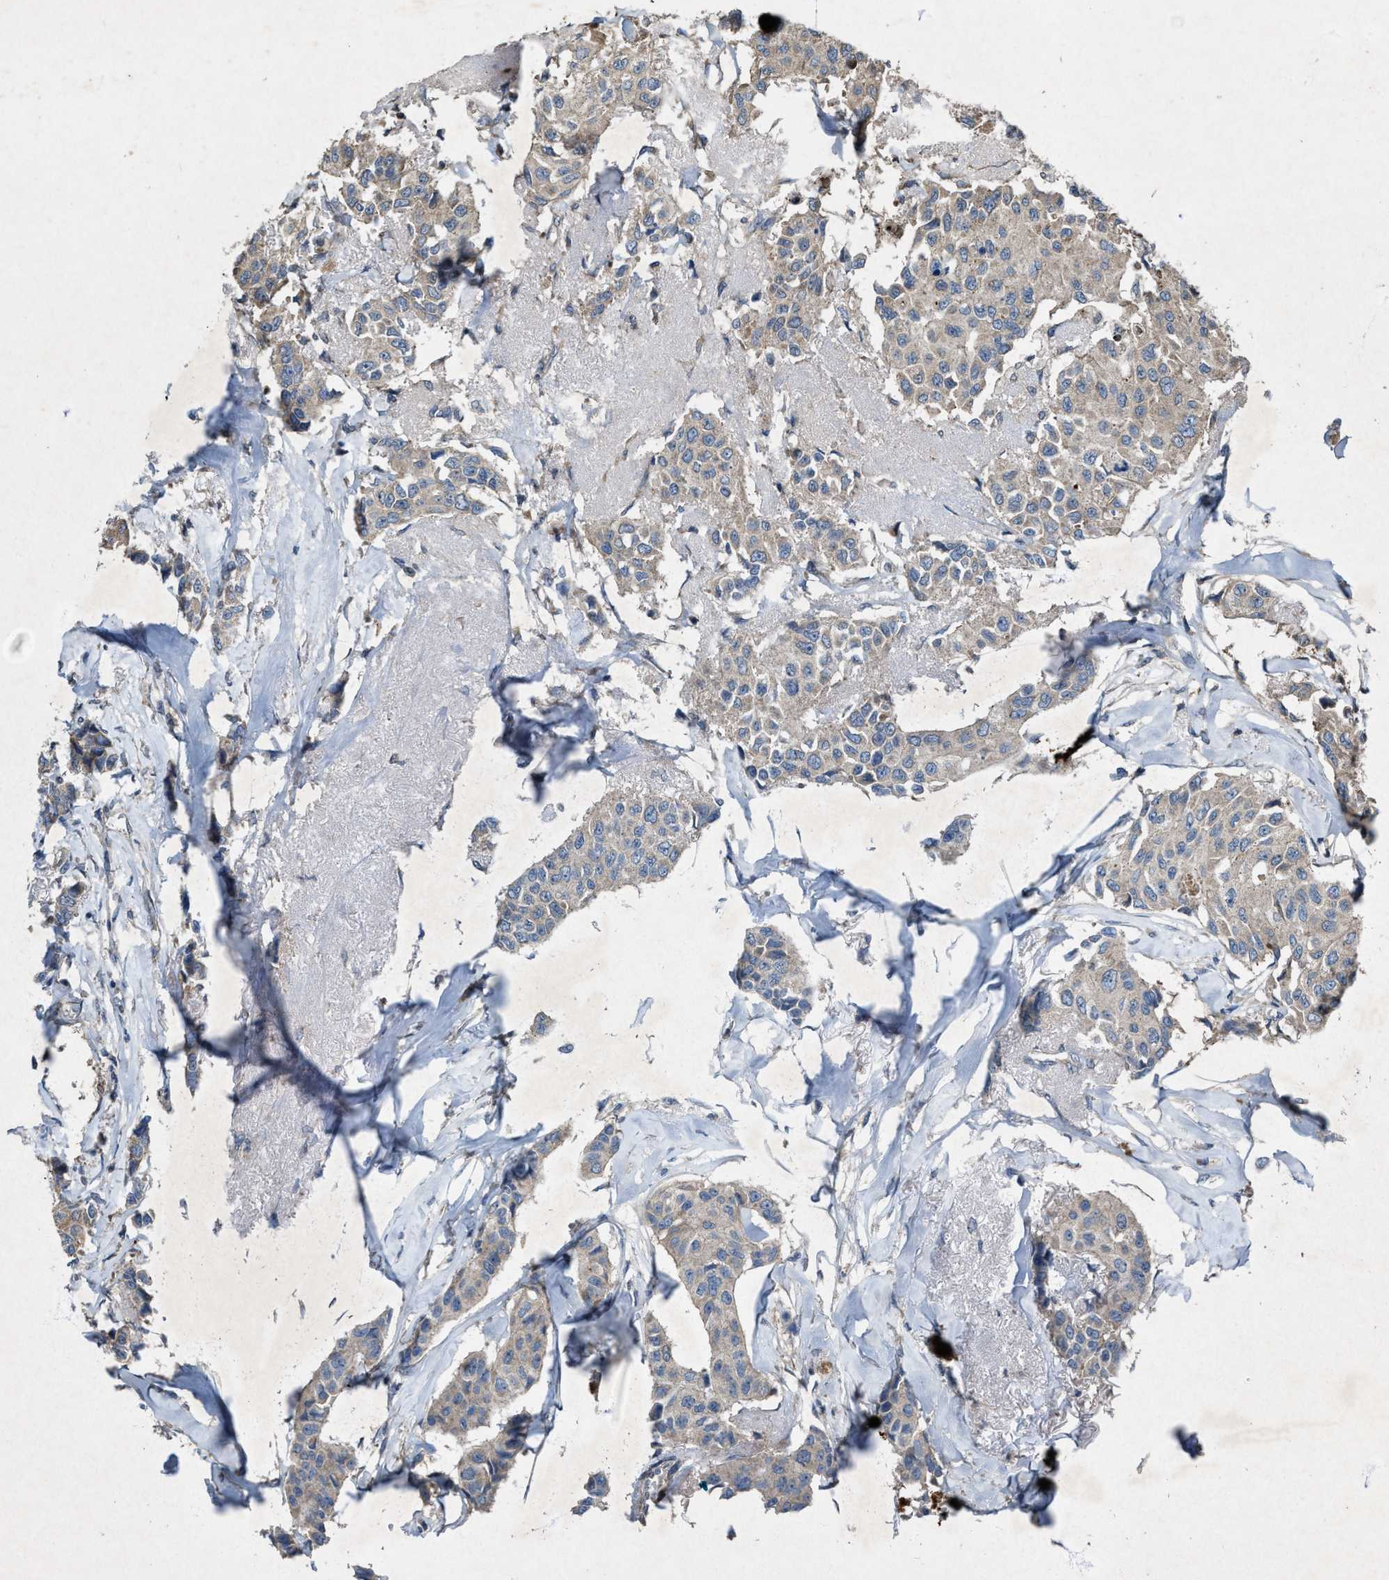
{"staining": {"intensity": "weak", "quantity": "<25%", "location": "cytoplasmic/membranous"}, "tissue": "breast cancer", "cell_type": "Tumor cells", "image_type": "cancer", "snomed": [{"axis": "morphology", "description": "Duct carcinoma"}, {"axis": "topography", "description": "Breast"}], "caption": "There is no significant staining in tumor cells of infiltrating ductal carcinoma (breast). (Stains: DAB (3,3'-diaminobenzidine) IHC with hematoxylin counter stain, Microscopy: brightfield microscopy at high magnification).", "gene": "PDP2", "patient": {"sex": "female", "age": 80}}